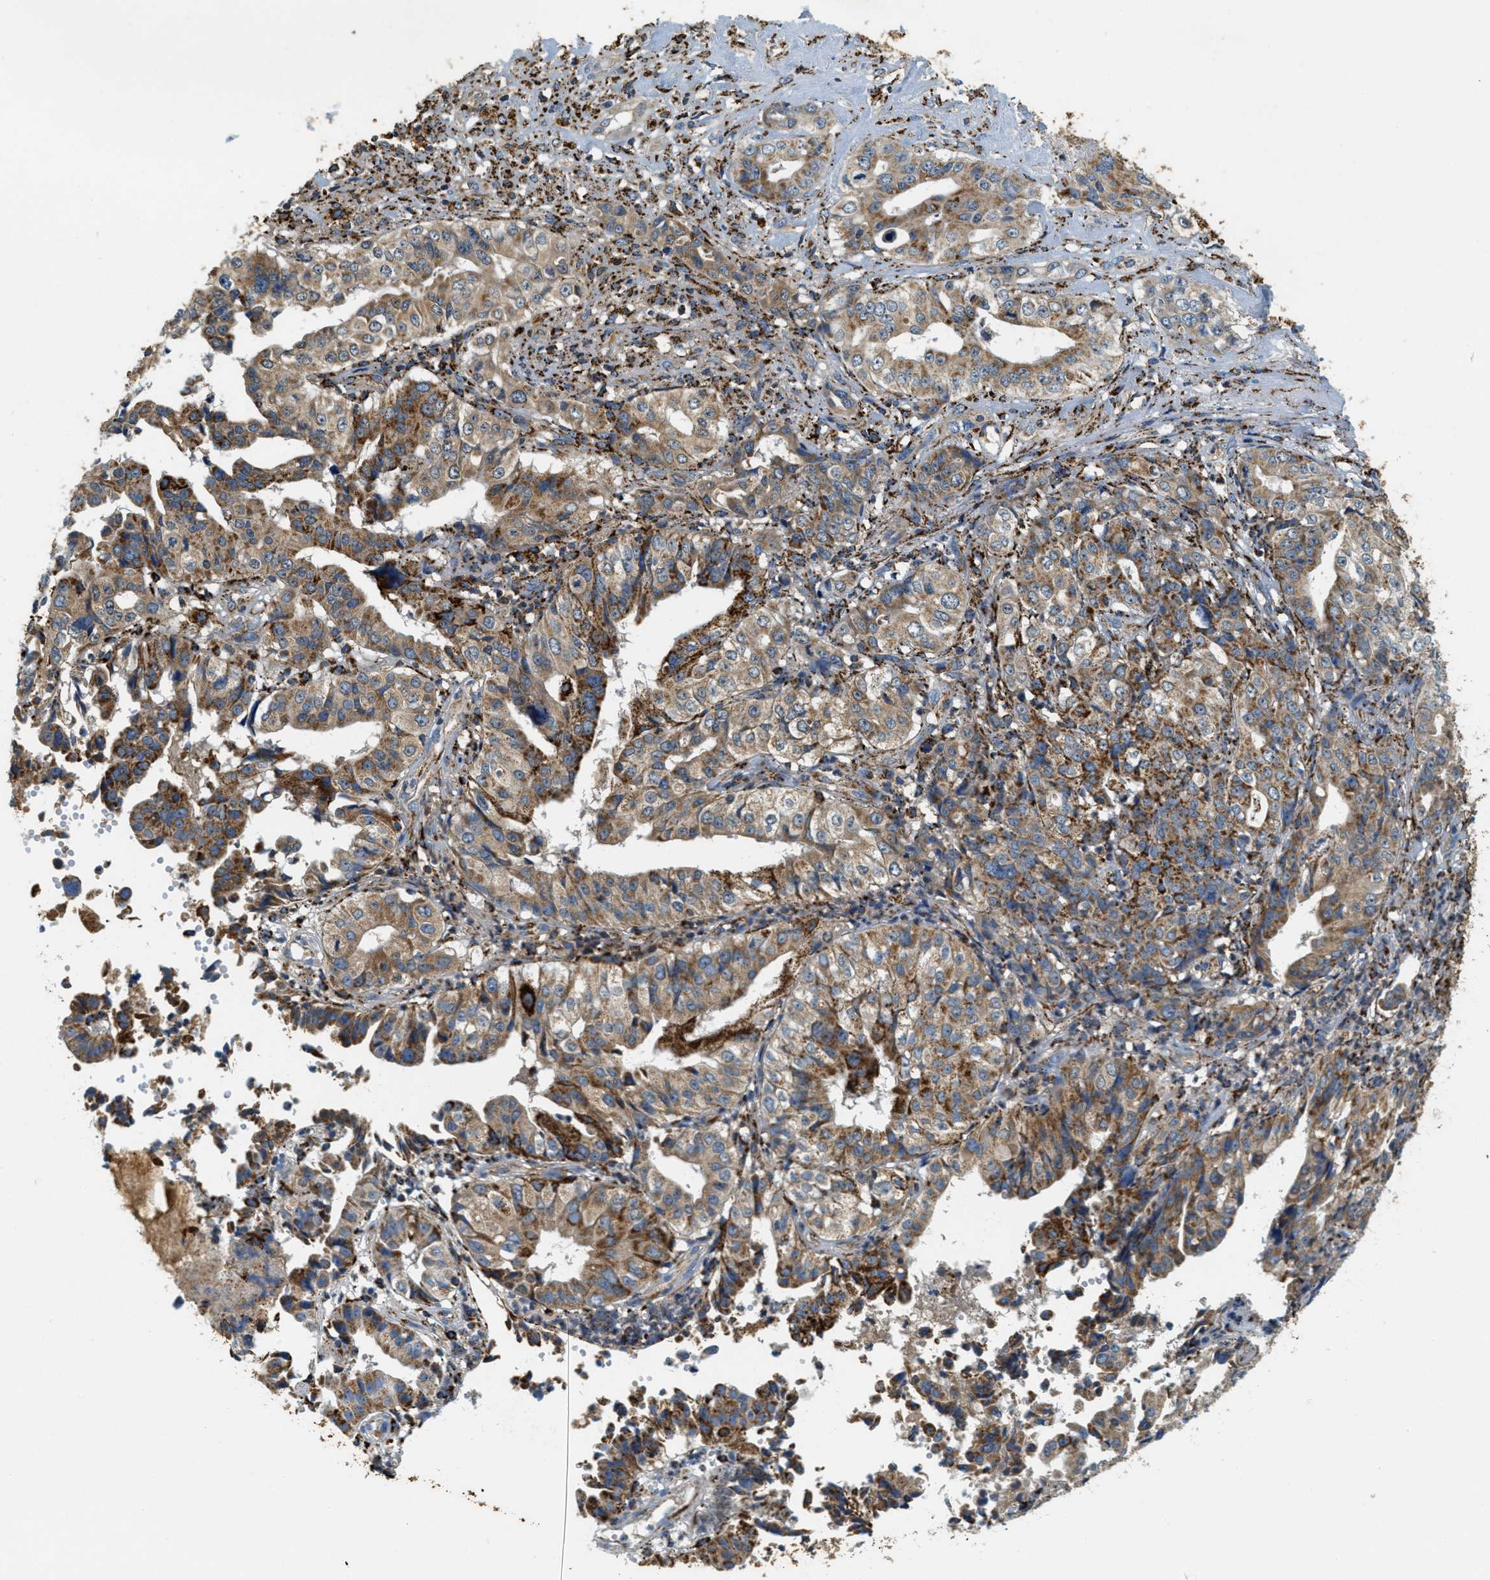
{"staining": {"intensity": "moderate", "quantity": ">75%", "location": "cytoplasmic/membranous"}, "tissue": "liver cancer", "cell_type": "Tumor cells", "image_type": "cancer", "snomed": [{"axis": "morphology", "description": "Cholangiocarcinoma"}, {"axis": "topography", "description": "Liver"}], "caption": "Tumor cells reveal medium levels of moderate cytoplasmic/membranous positivity in approximately >75% of cells in liver cancer.", "gene": "HLCS", "patient": {"sex": "female", "age": 61}}